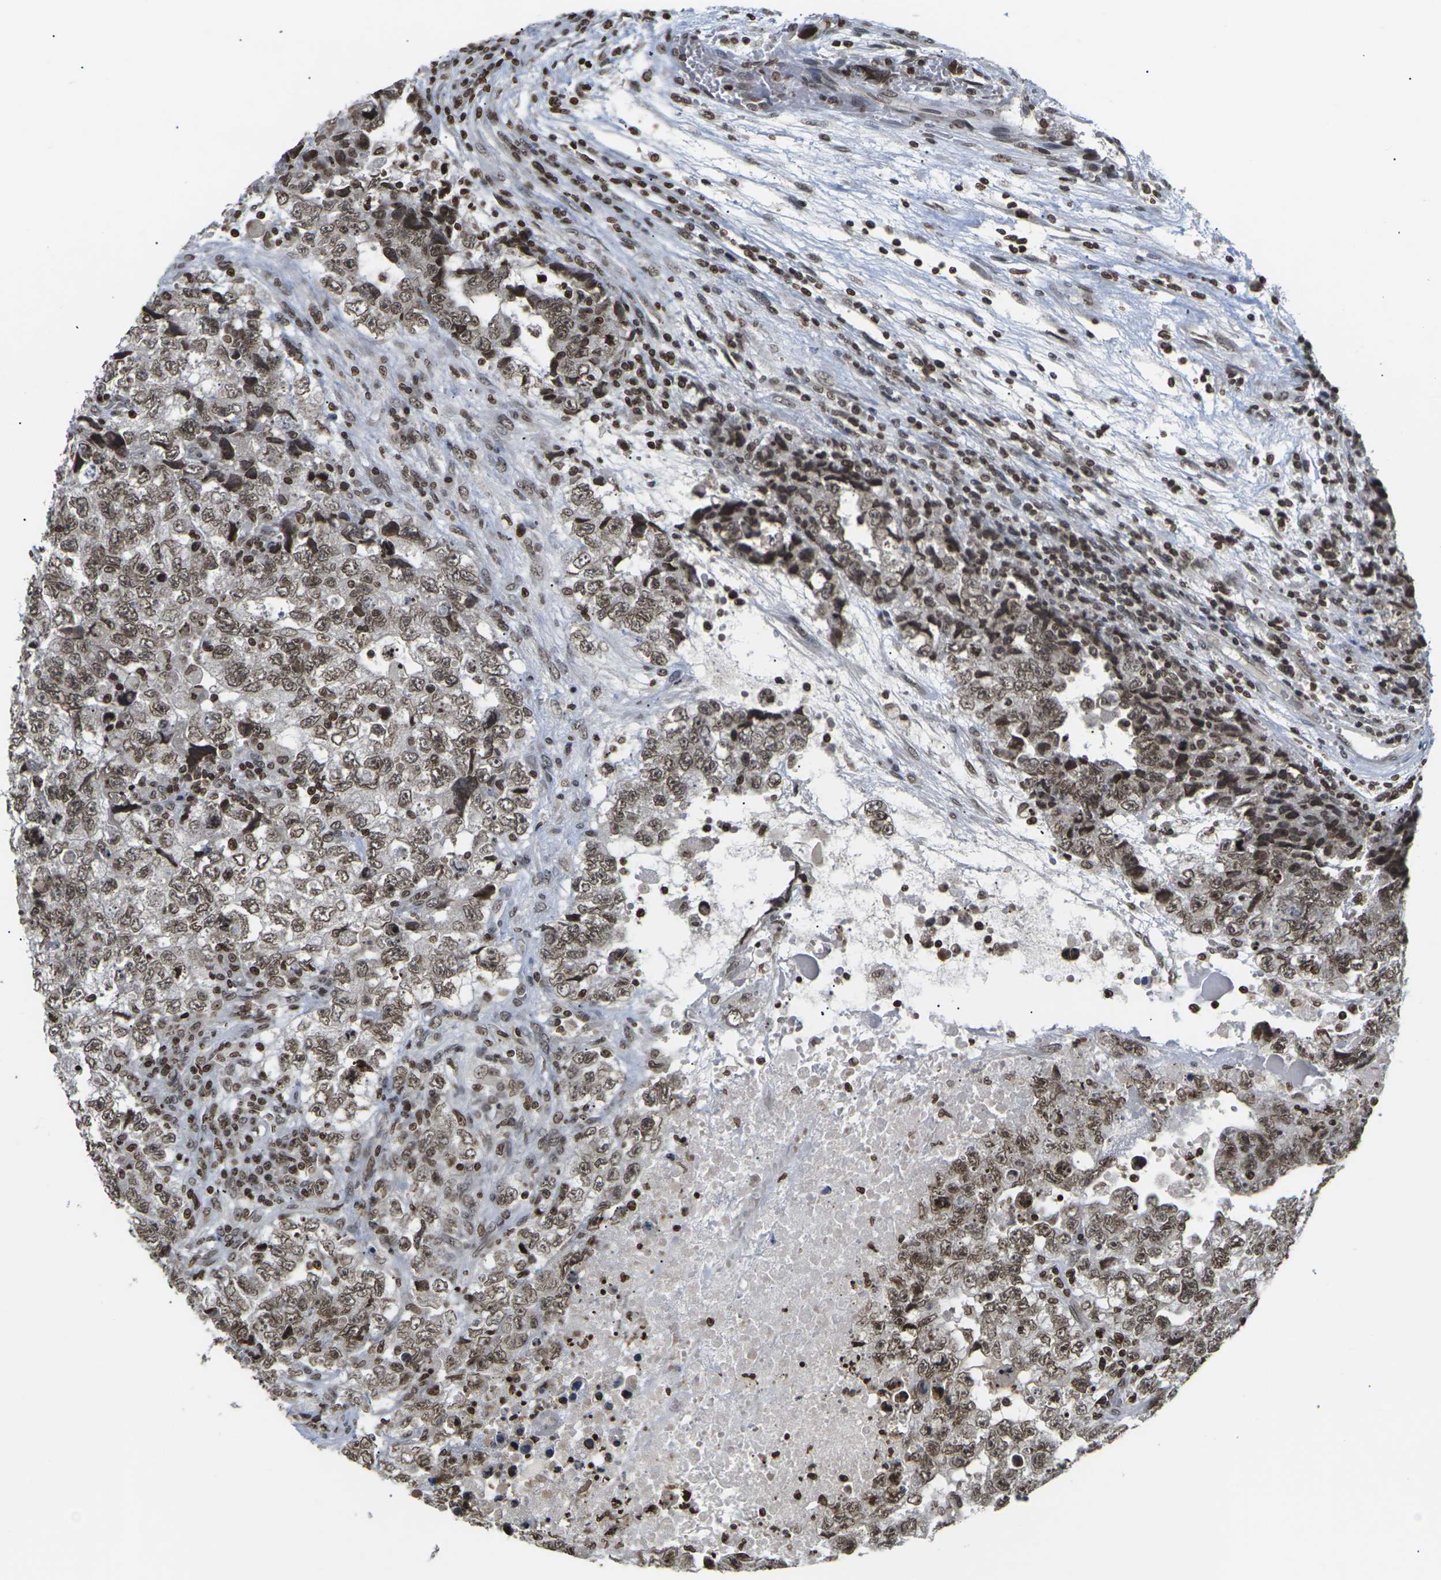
{"staining": {"intensity": "moderate", "quantity": ">75%", "location": "nuclear"}, "tissue": "testis cancer", "cell_type": "Tumor cells", "image_type": "cancer", "snomed": [{"axis": "morphology", "description": "Carcinoma, Embryonal, NOS"}, {"axis": "topography", "description": "Testis"}], "caption": "DAB immunohistochemical staining of testis cancer exhibits moderate nuclear protein positivity in approximately >75% of tumor cells. The protein is shown in brown color, while the nuclei are stained blue.", "gene": "ETV5", "patient": {"sex": "male", "age": 36}}